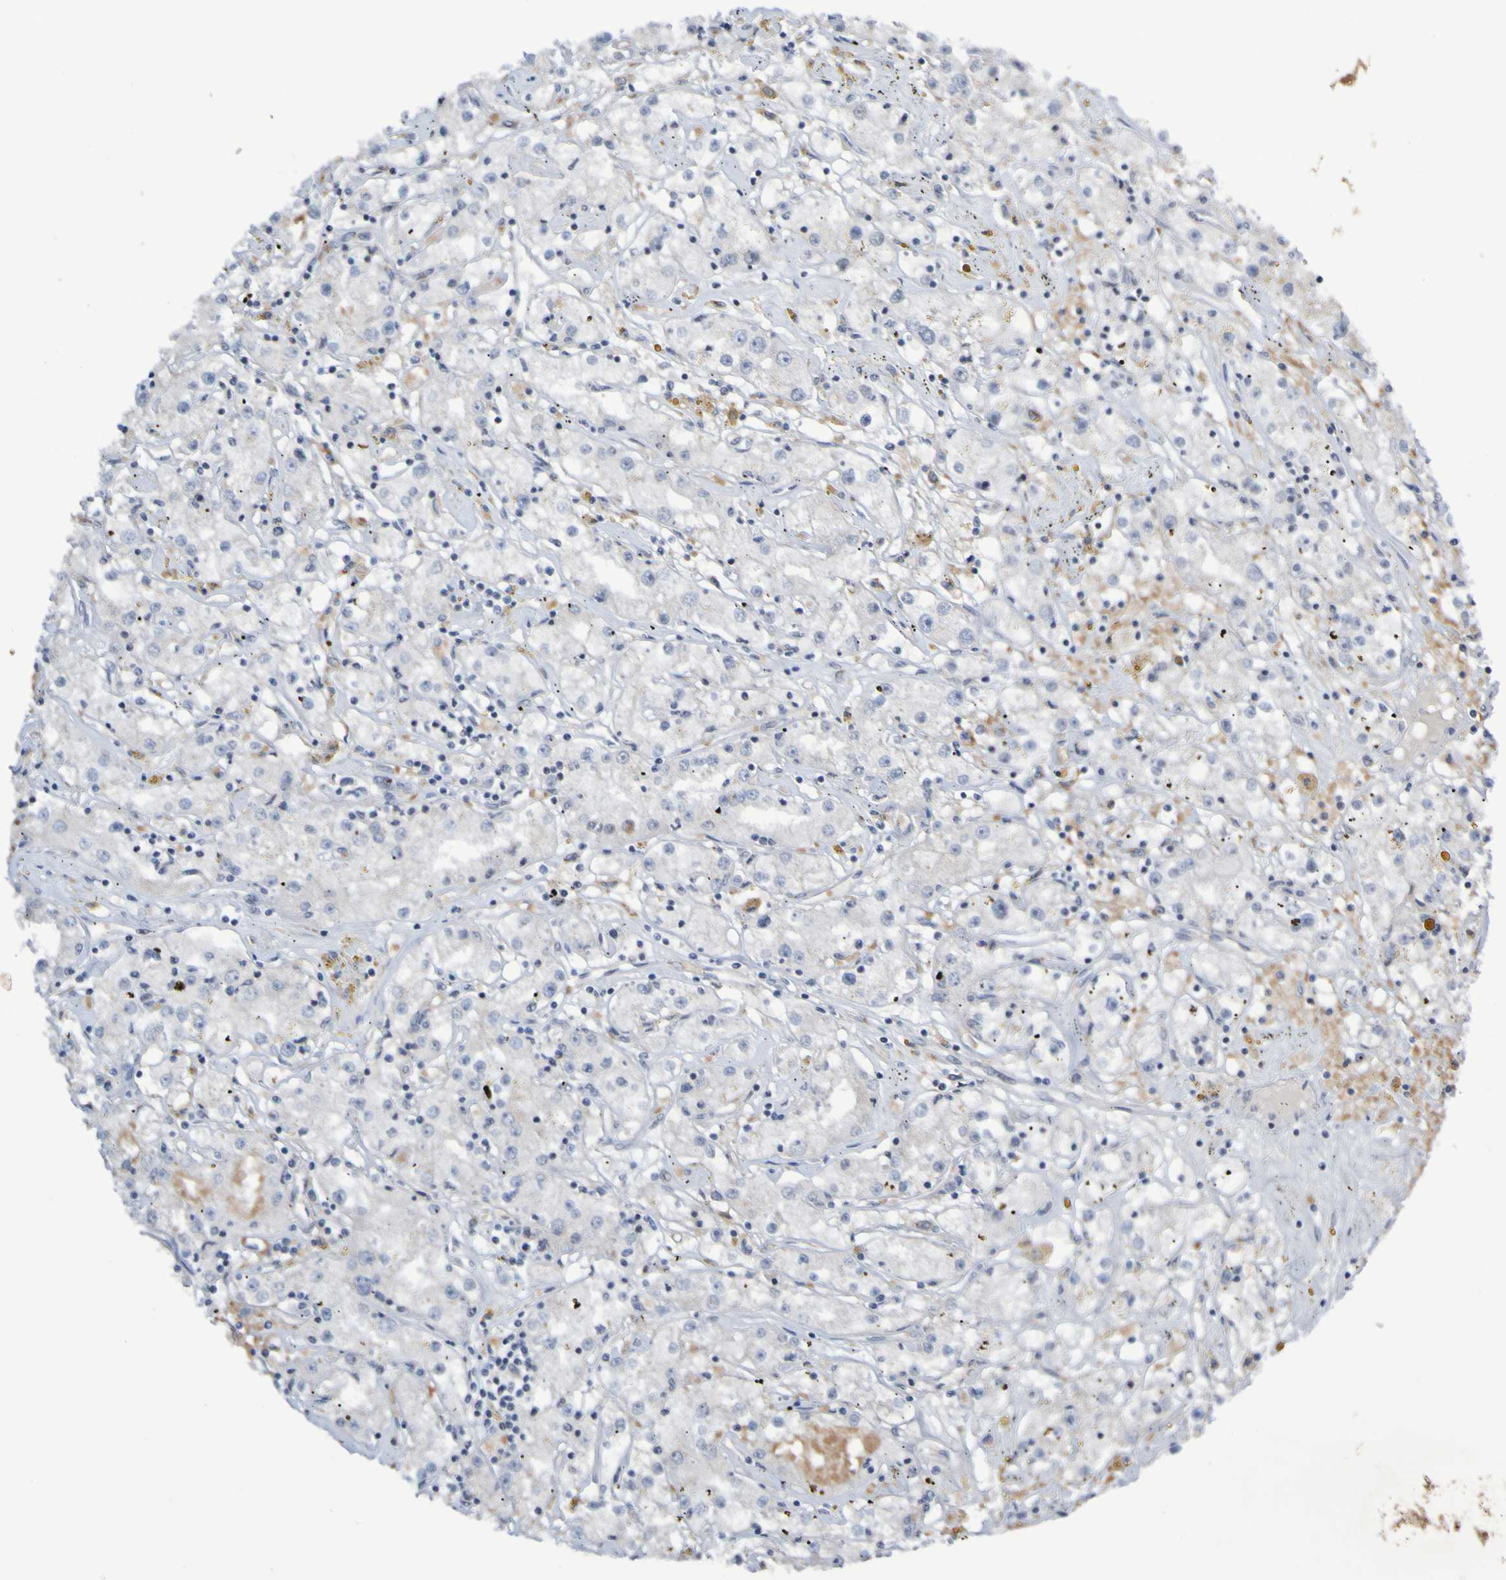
{"staining": {"intensity": "negative", "quantity": "none", "location": "none"}, "tissue": "renal cancer", "cell_type": "Tumor cells", "image_type": "cancer", "snomed": [{"axis": "morphology", "description": "Adenocarcinoma, NOS"}, {"axis": "topography", "description": "Kidney"}], "caption": "An immunohistochemistry (IHC) image of renal adenocarcinoma is shown. There is no staining in tumor cells of renal adenocarcinoma.", "gene": "PCGF1", "patient": {"sex": "male", "age": 56}}